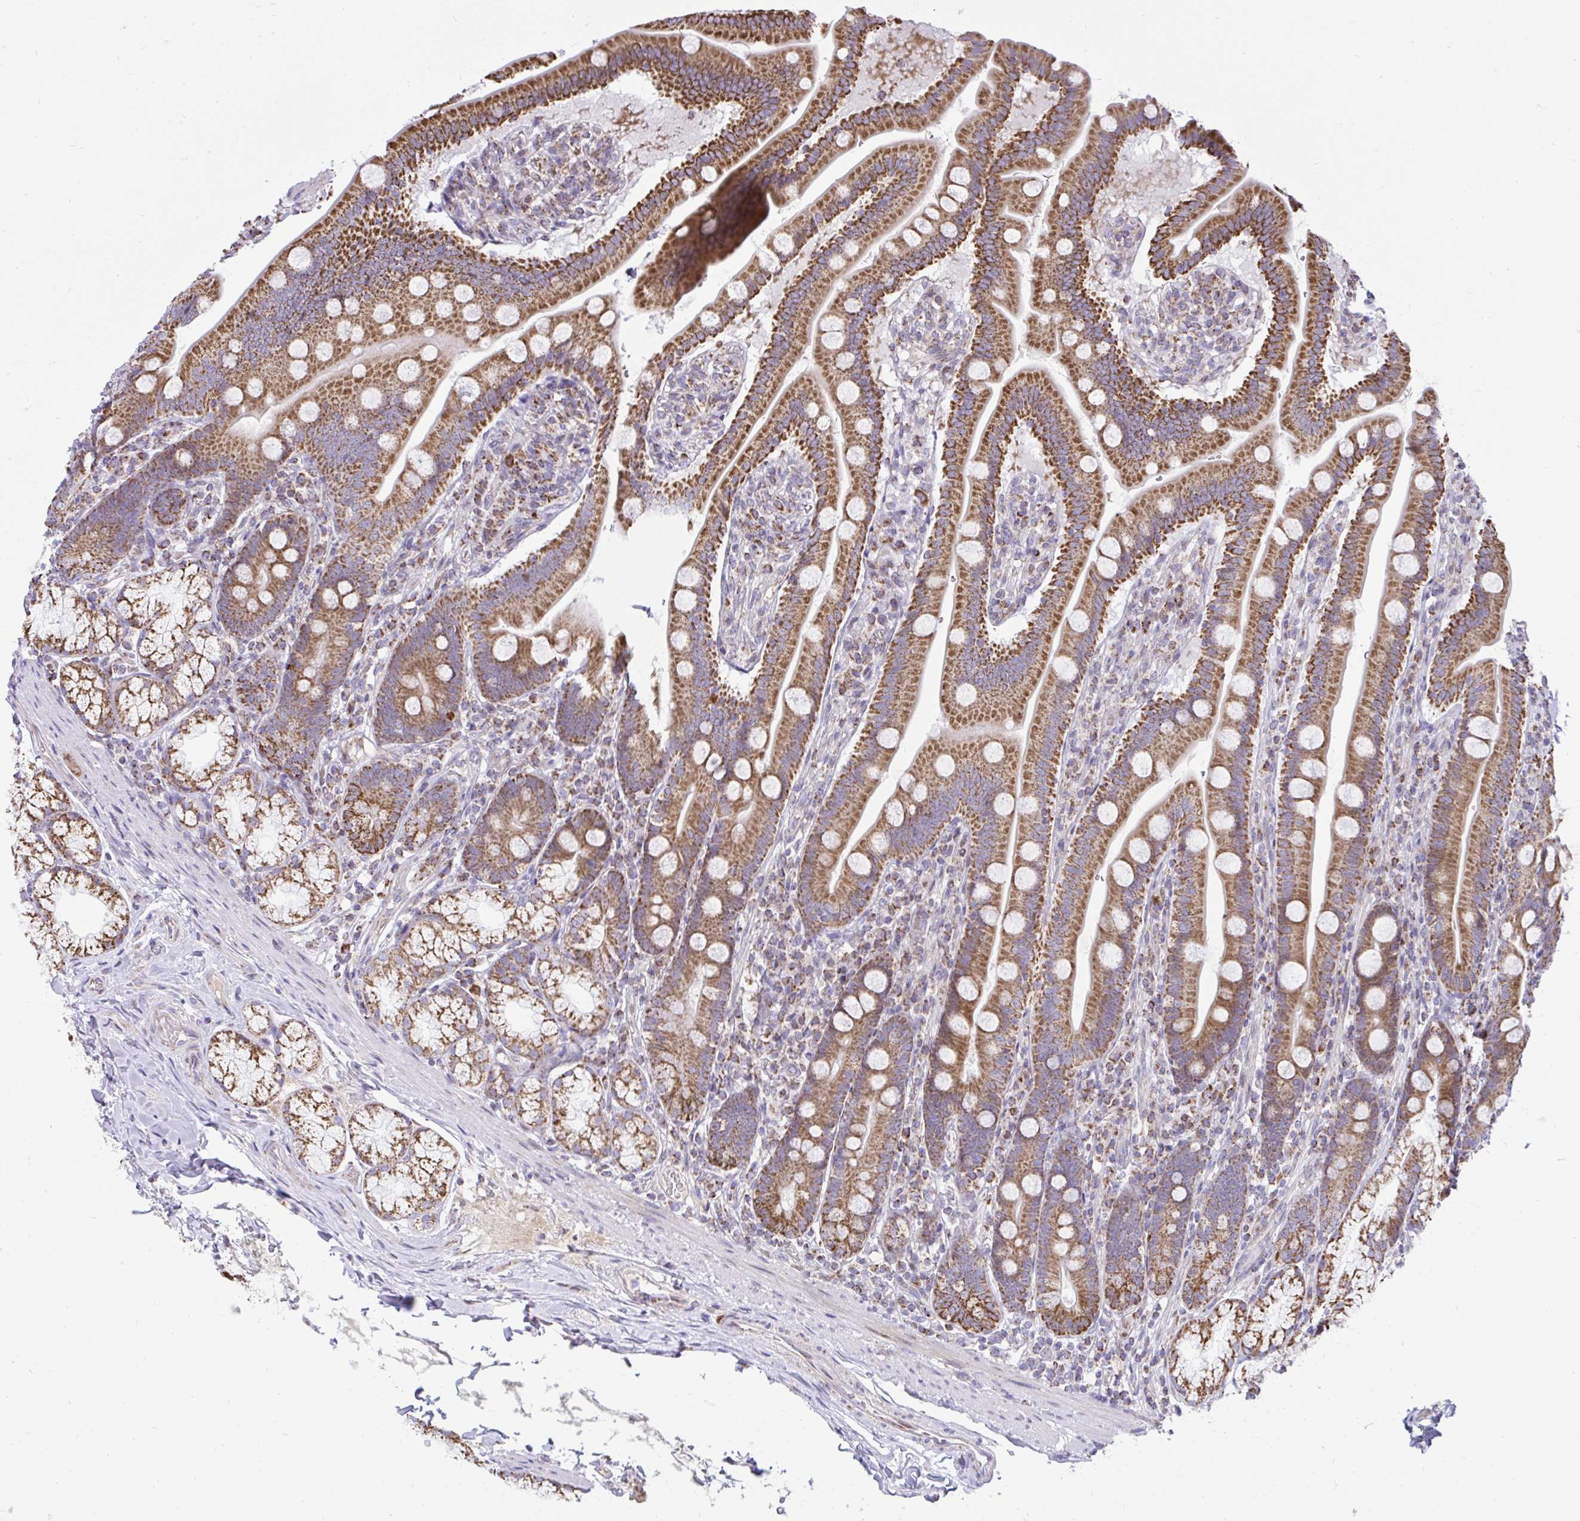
{"staining": {"intensity": "strong", "quantity": ">75%", "location": "cytoplasmic/membranous"}, "tissue": "duodenum", "cell_type": "Glandular cells", "image_type": "normal", "snomed": [{"axis": "morphology", "description": "Normal tissue, NOS"}, {"axis": "topography", "description": "Duodenum"}], "caption": "The immunohistochemical stain shows strong cytoplasmic/membranous staining in glandular cells of unremarkable duodenum. (DAB (3,3'-diaminobenzidine) IHC, brown staining for protein, blue staining for nuclei).", "gene": "ZNF362", "patient": {"sex": "female", "age": 67}}